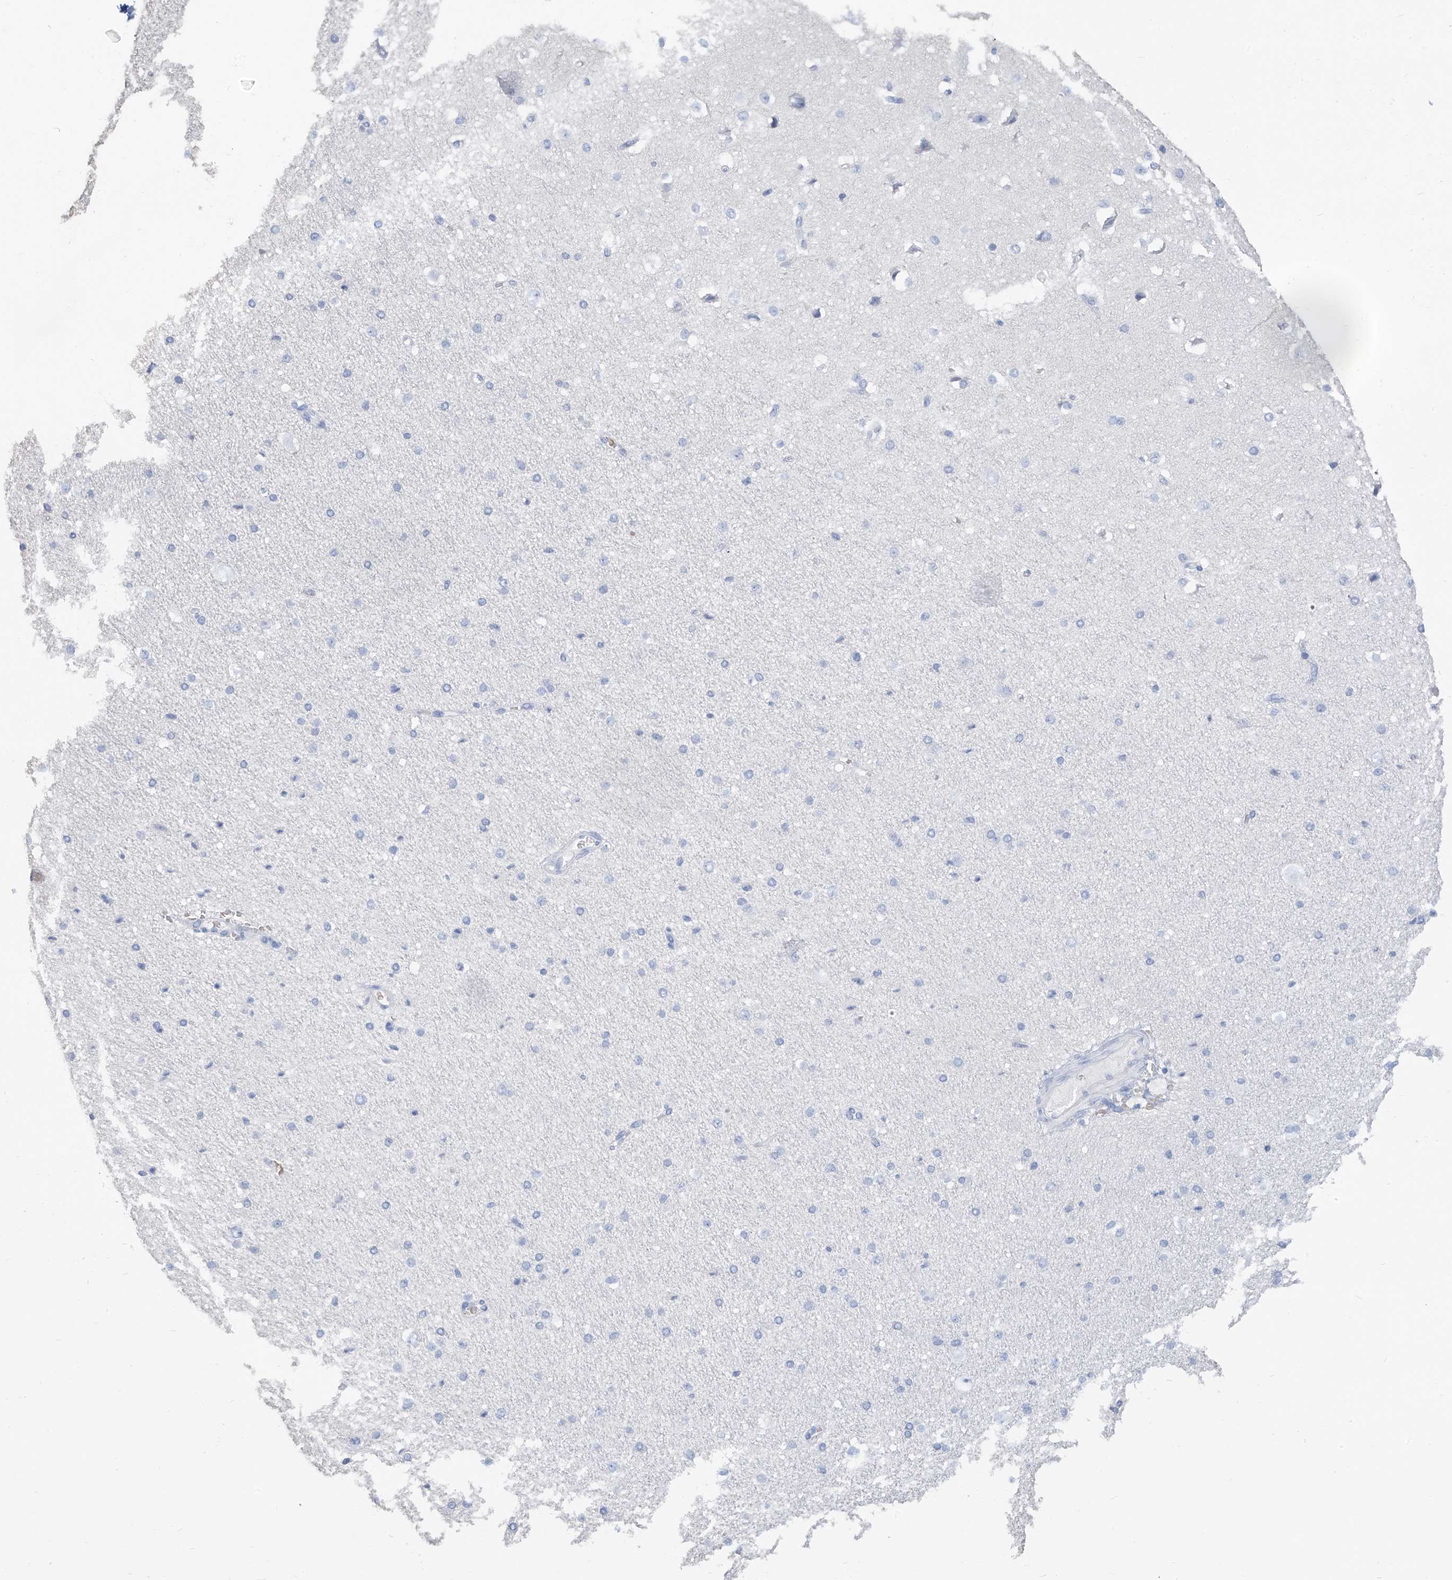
{"staining": {"intensity": "negative", "quantity": "none", "location": "none"}, "tissue": "cerebral cortex", "cell_type": "Endothelial cells", "image_type": "normal", "snomed": [{"axis": "morphology", "description": "Normal tissue, NOS"}, {"axis": "morphology", "description": "Developmental malformation"}, {"axis": "topography", "description": "Cerebral cortex"}], "caption": "Immunohistochemistry histopathology image of normal cerebral cortex: human cerebral cortex stained with DAB displays no significant protein positivity in endothelial cells.", "gene": "PAFAH1B3", "patient": {"sex": "female", "age": 30}}